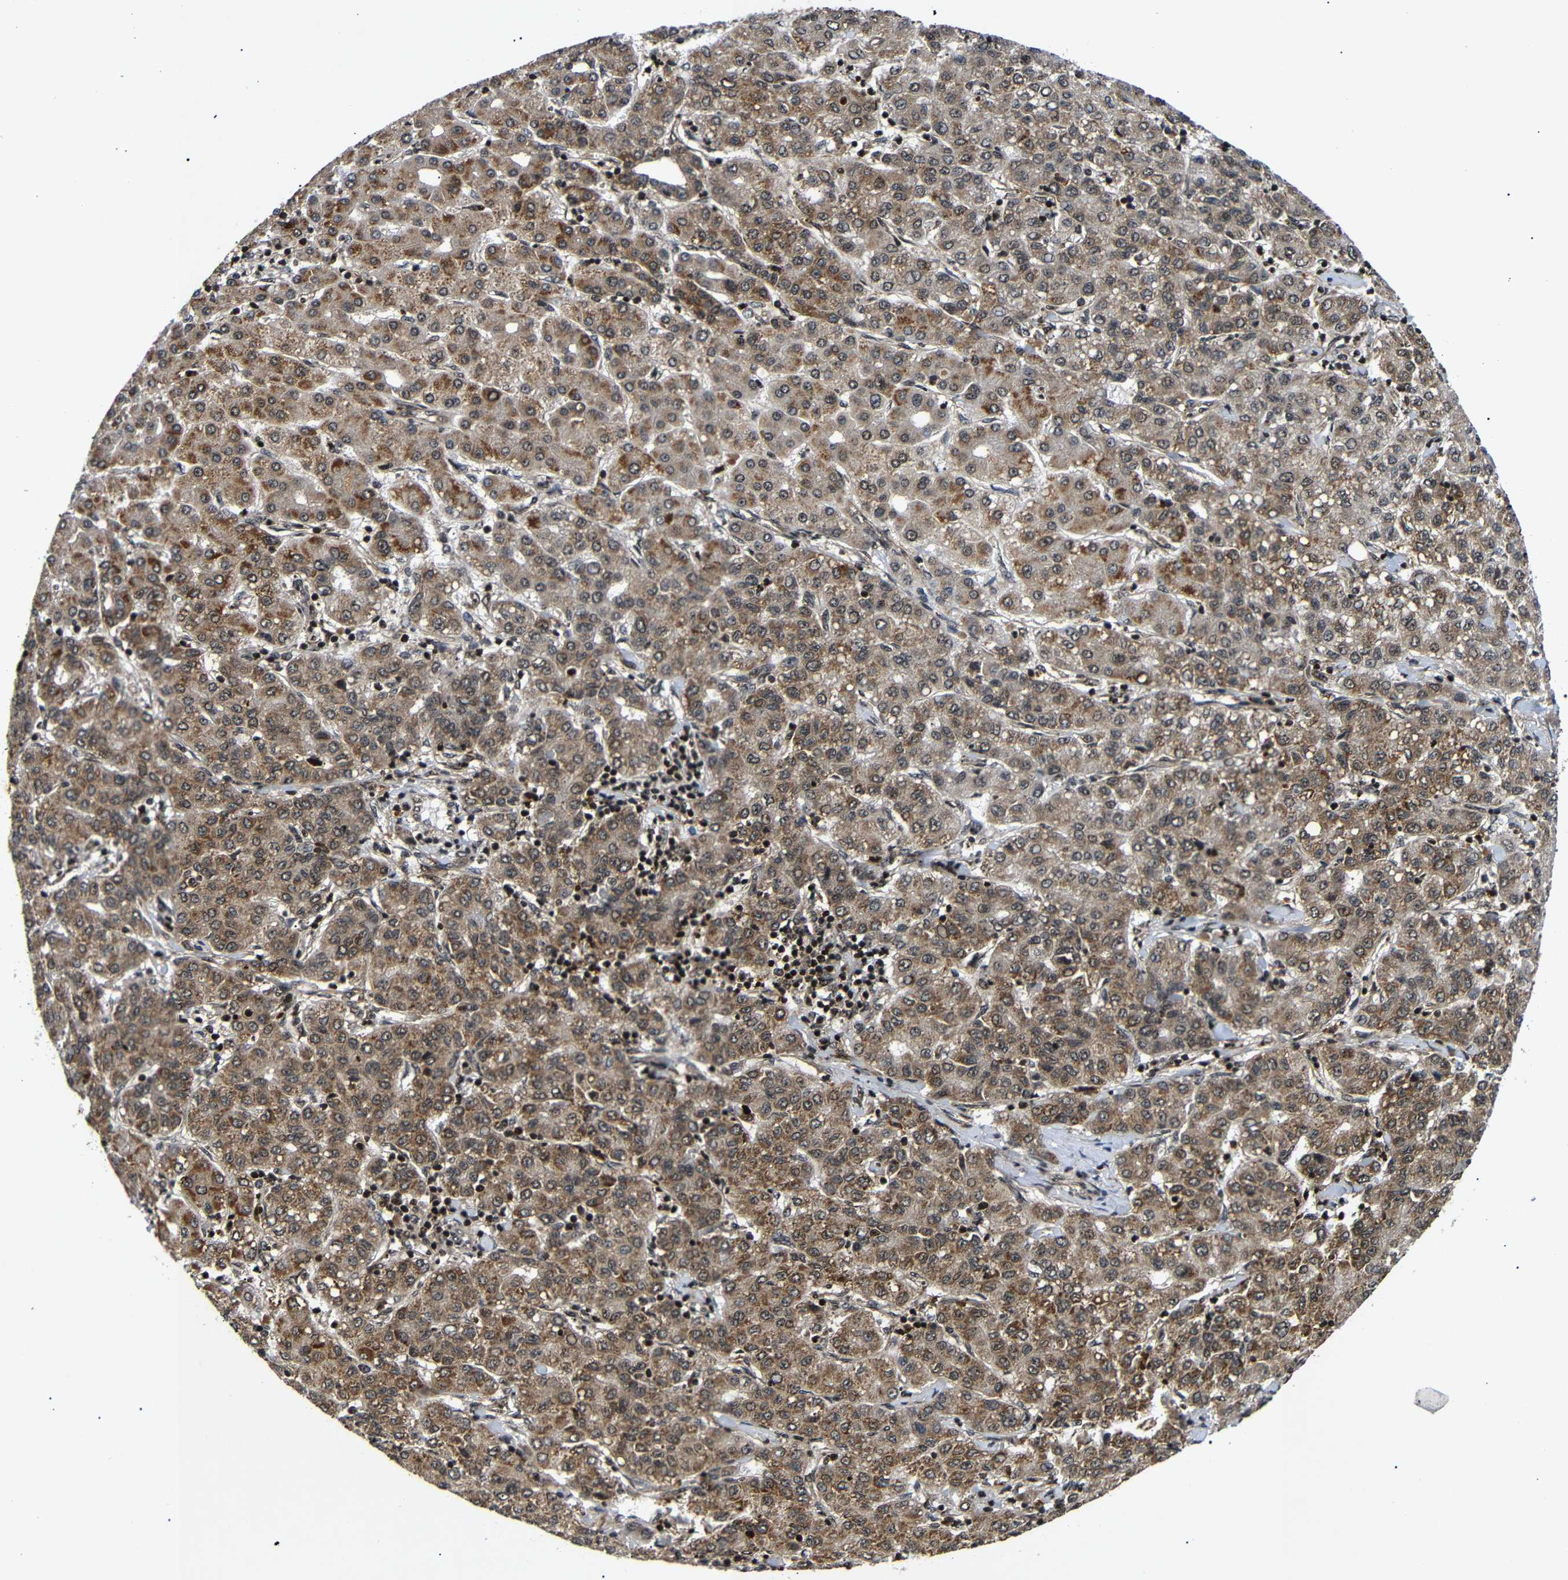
{"staining": {"intensity": "moderate", "quantity": ">75%", "location": "cytoplasmic/membranous"}, "tissue": "liver cancer", "cell_type": "Tumor cells", "image_type": "cancer", "snomed": [{"axis": "morphology", "description": "Carcinoma, Hepatocellular, NOS"}, {"axis": "topography", "description": "Liver"}], "caption": "IHC staining of liver hepatocellular carcinoma, which reveals medium levels of moderate cytoplasmic/membranous staining in about >75% of tumor cells indicating moderate cytoplasmic/membranous protein expression. The staining was performed using DAB (brown) for protein detection and nuclei were counterstained in hematoxylin (blue).", "gene": "KIF23", "patient": {"sex": "male", "age": 65}}